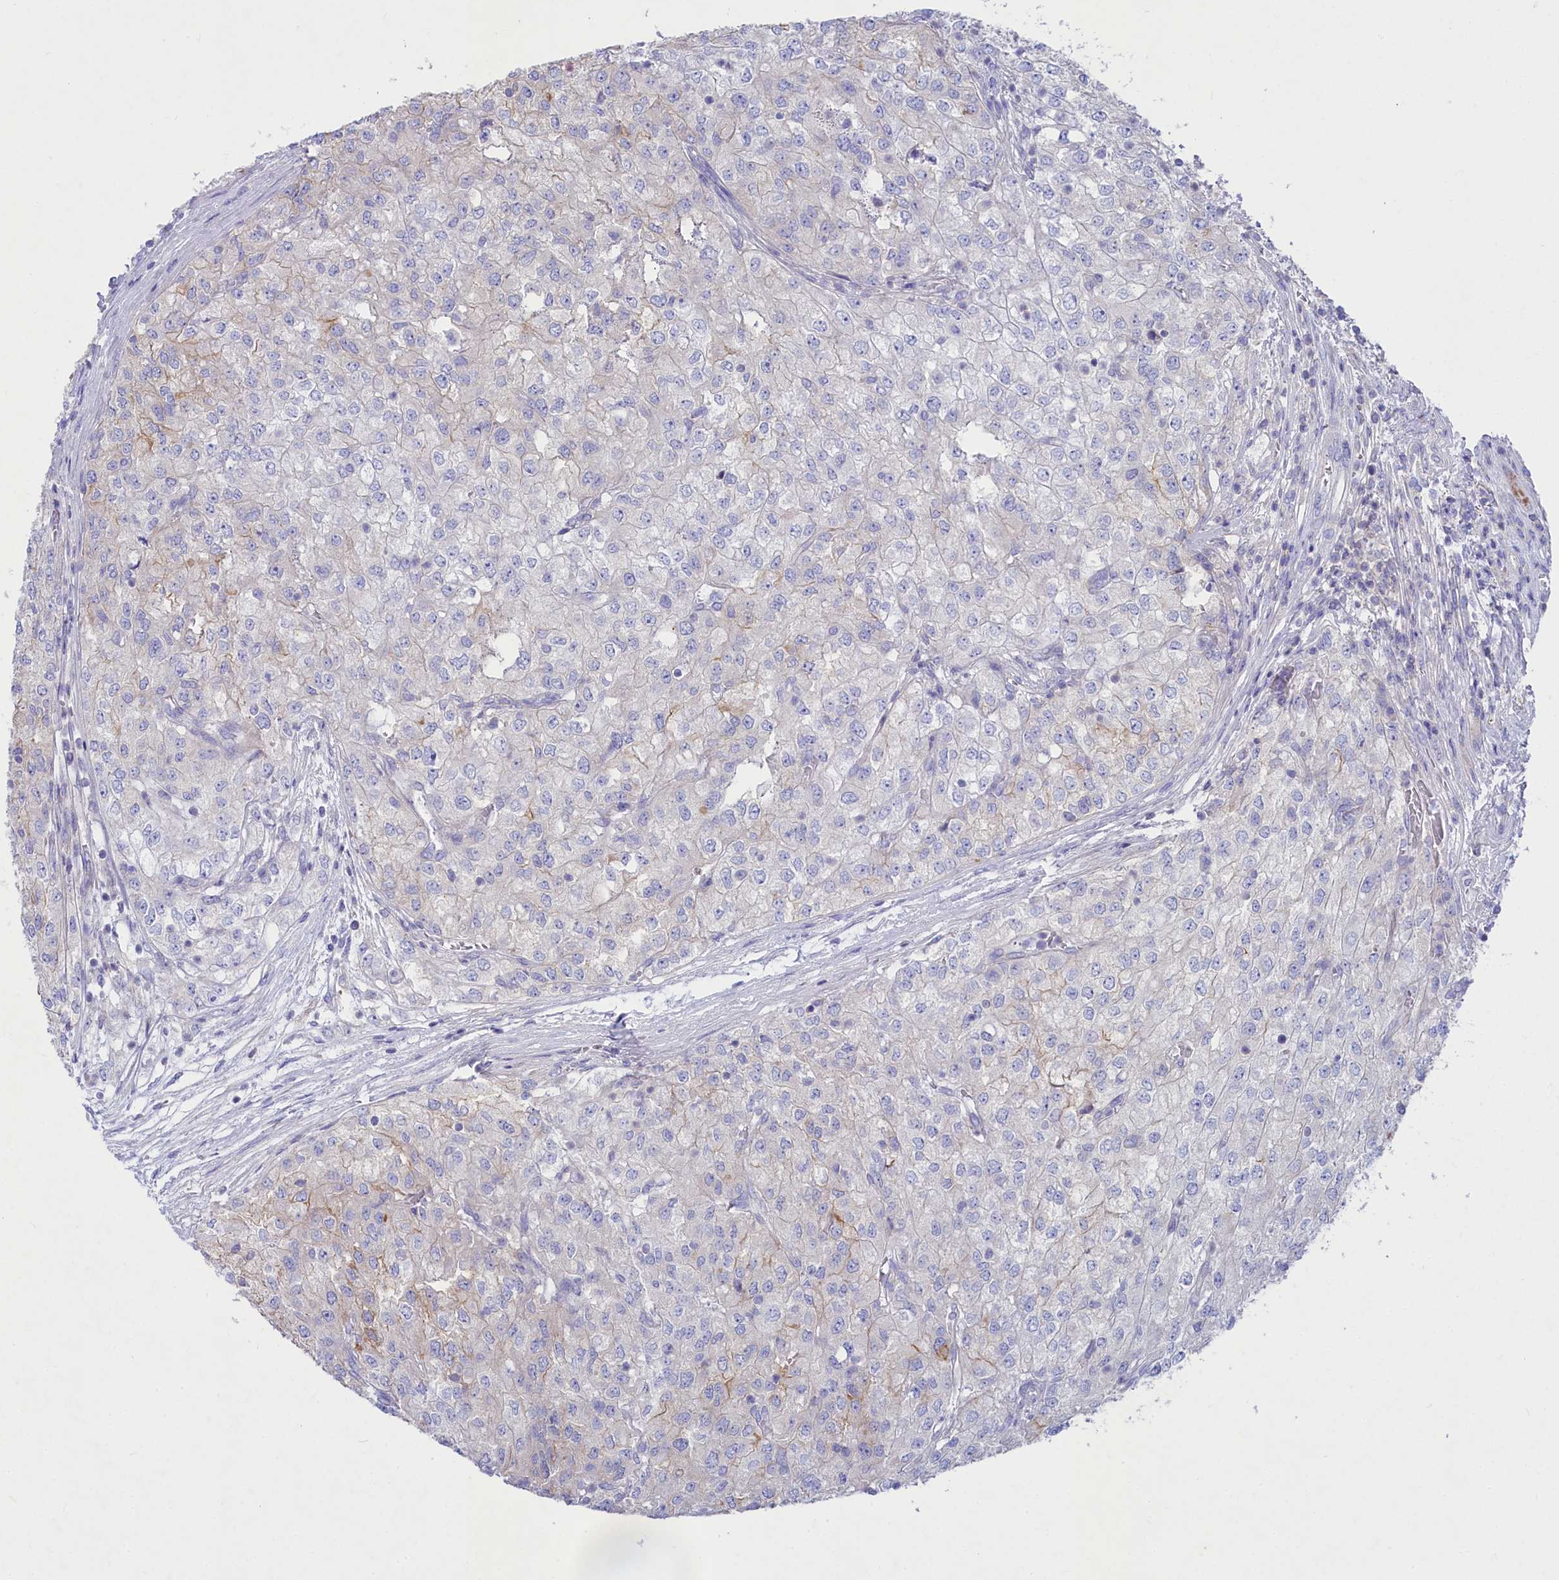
{"staining": {"intensity": "negative", "quantity": "none", "location": "none"}, "tissue": "renal cancer", "cell_type": "Tumor cells", "image_type": "cancer", "snomed": [{"axis": "morphology", "description": "Adenocarcinoma, NOS"}, {"axis": "topography", "description": "Kidney"}], "caption": "A micrograph of human renal cancer (adenocarcinoma) is negative for staining in tumor cells.", "gene": "VPS26B", "patient": {"sex": "female", "age": 54}}